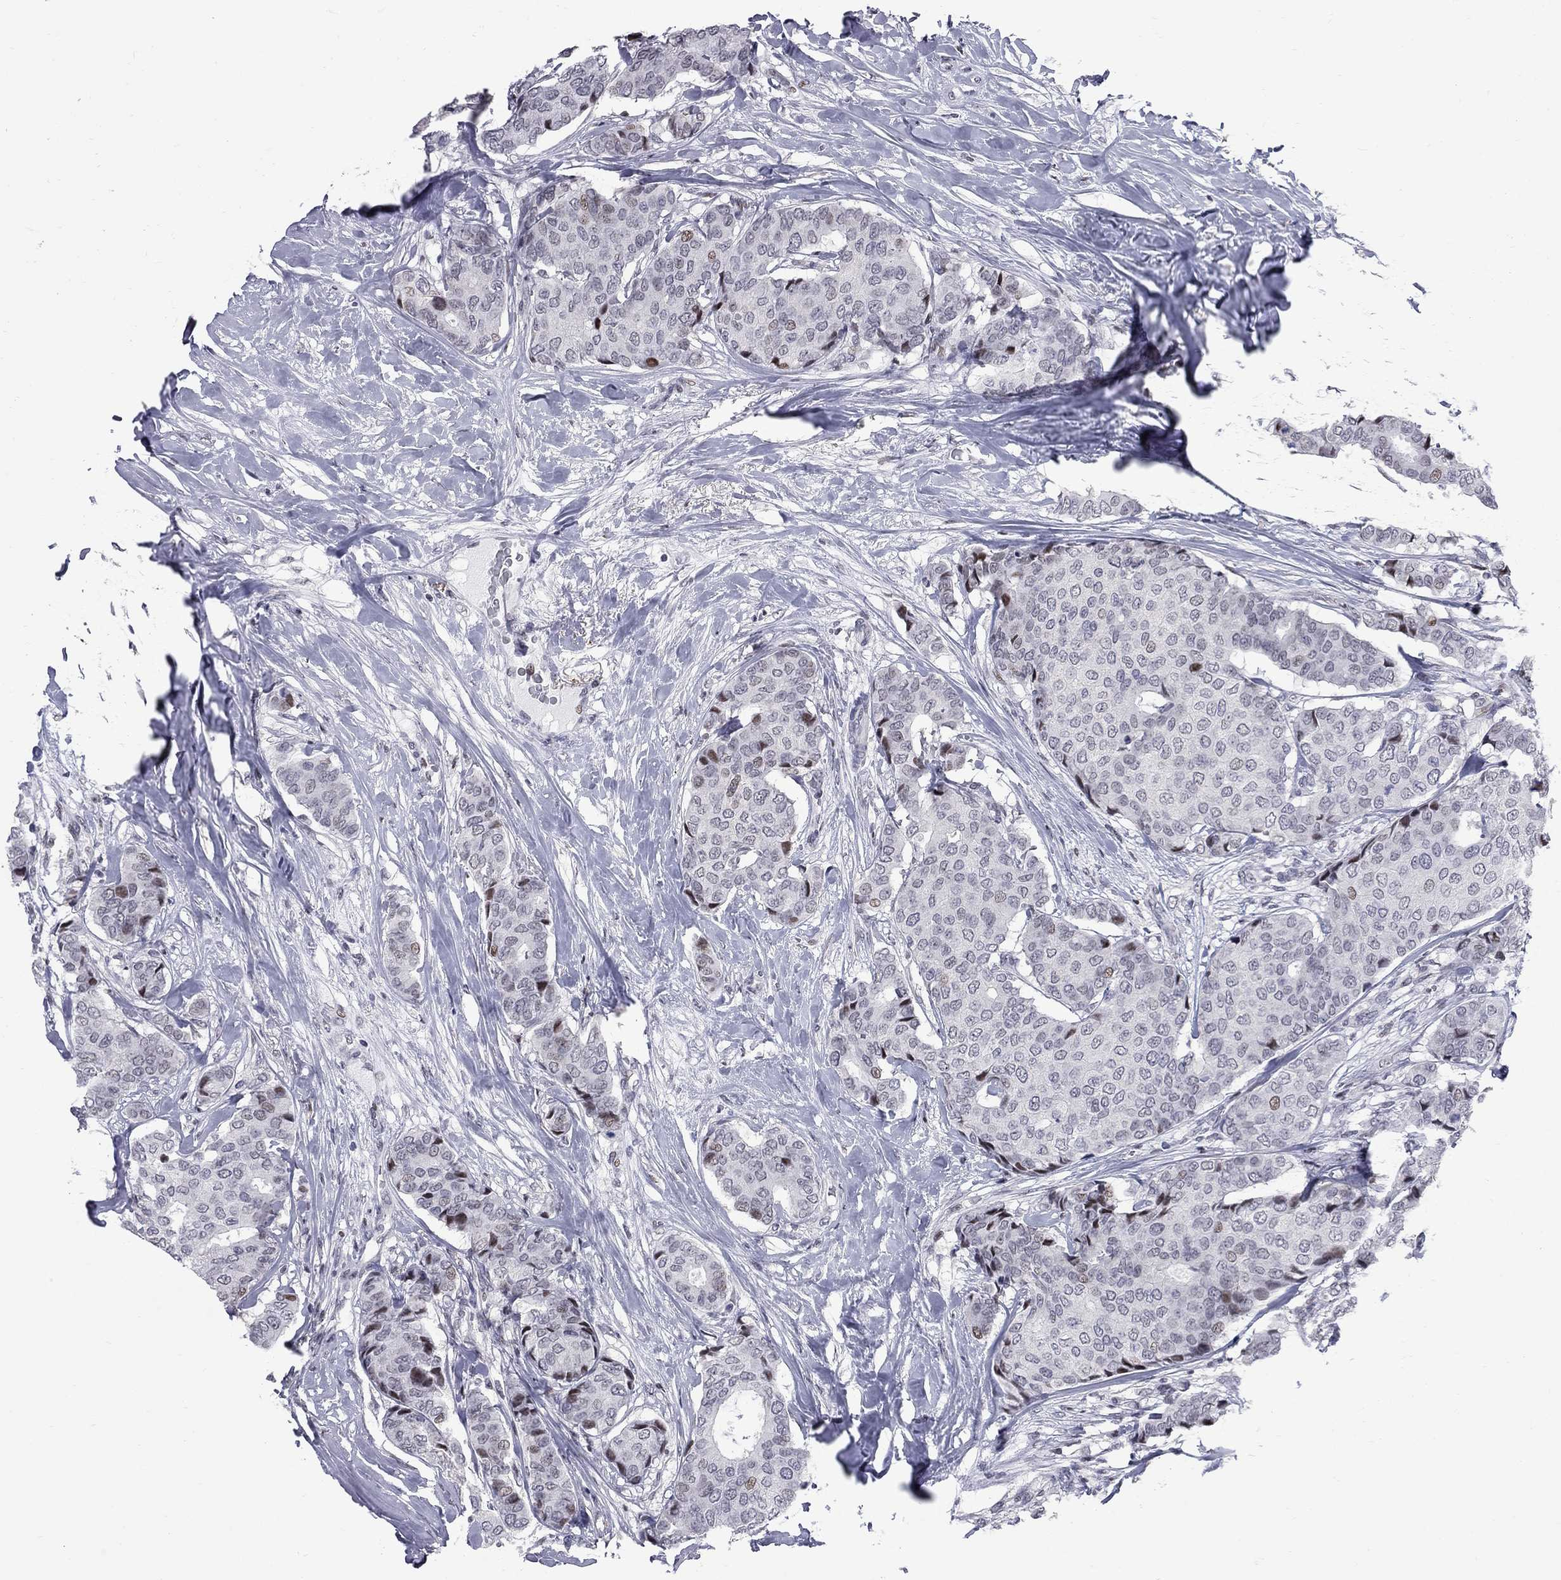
{"staining": {"intensity": "weak", "quantity": "<25%", "location": "nuclear"}, "tissue": "breast cancer", "cell_type": "Tumor cells", "image_type": "cancer", "snomed": [{"axis": "morphology", "description": "Duct carcinoma"}, {"axis": "topography", "description": "Breast"}], "caption": "A photomicrograph of human breast cancer is negative for staining in tumor cells.", "gene": "ZNF154", "patient": {"sex": "female", "age": 75}}